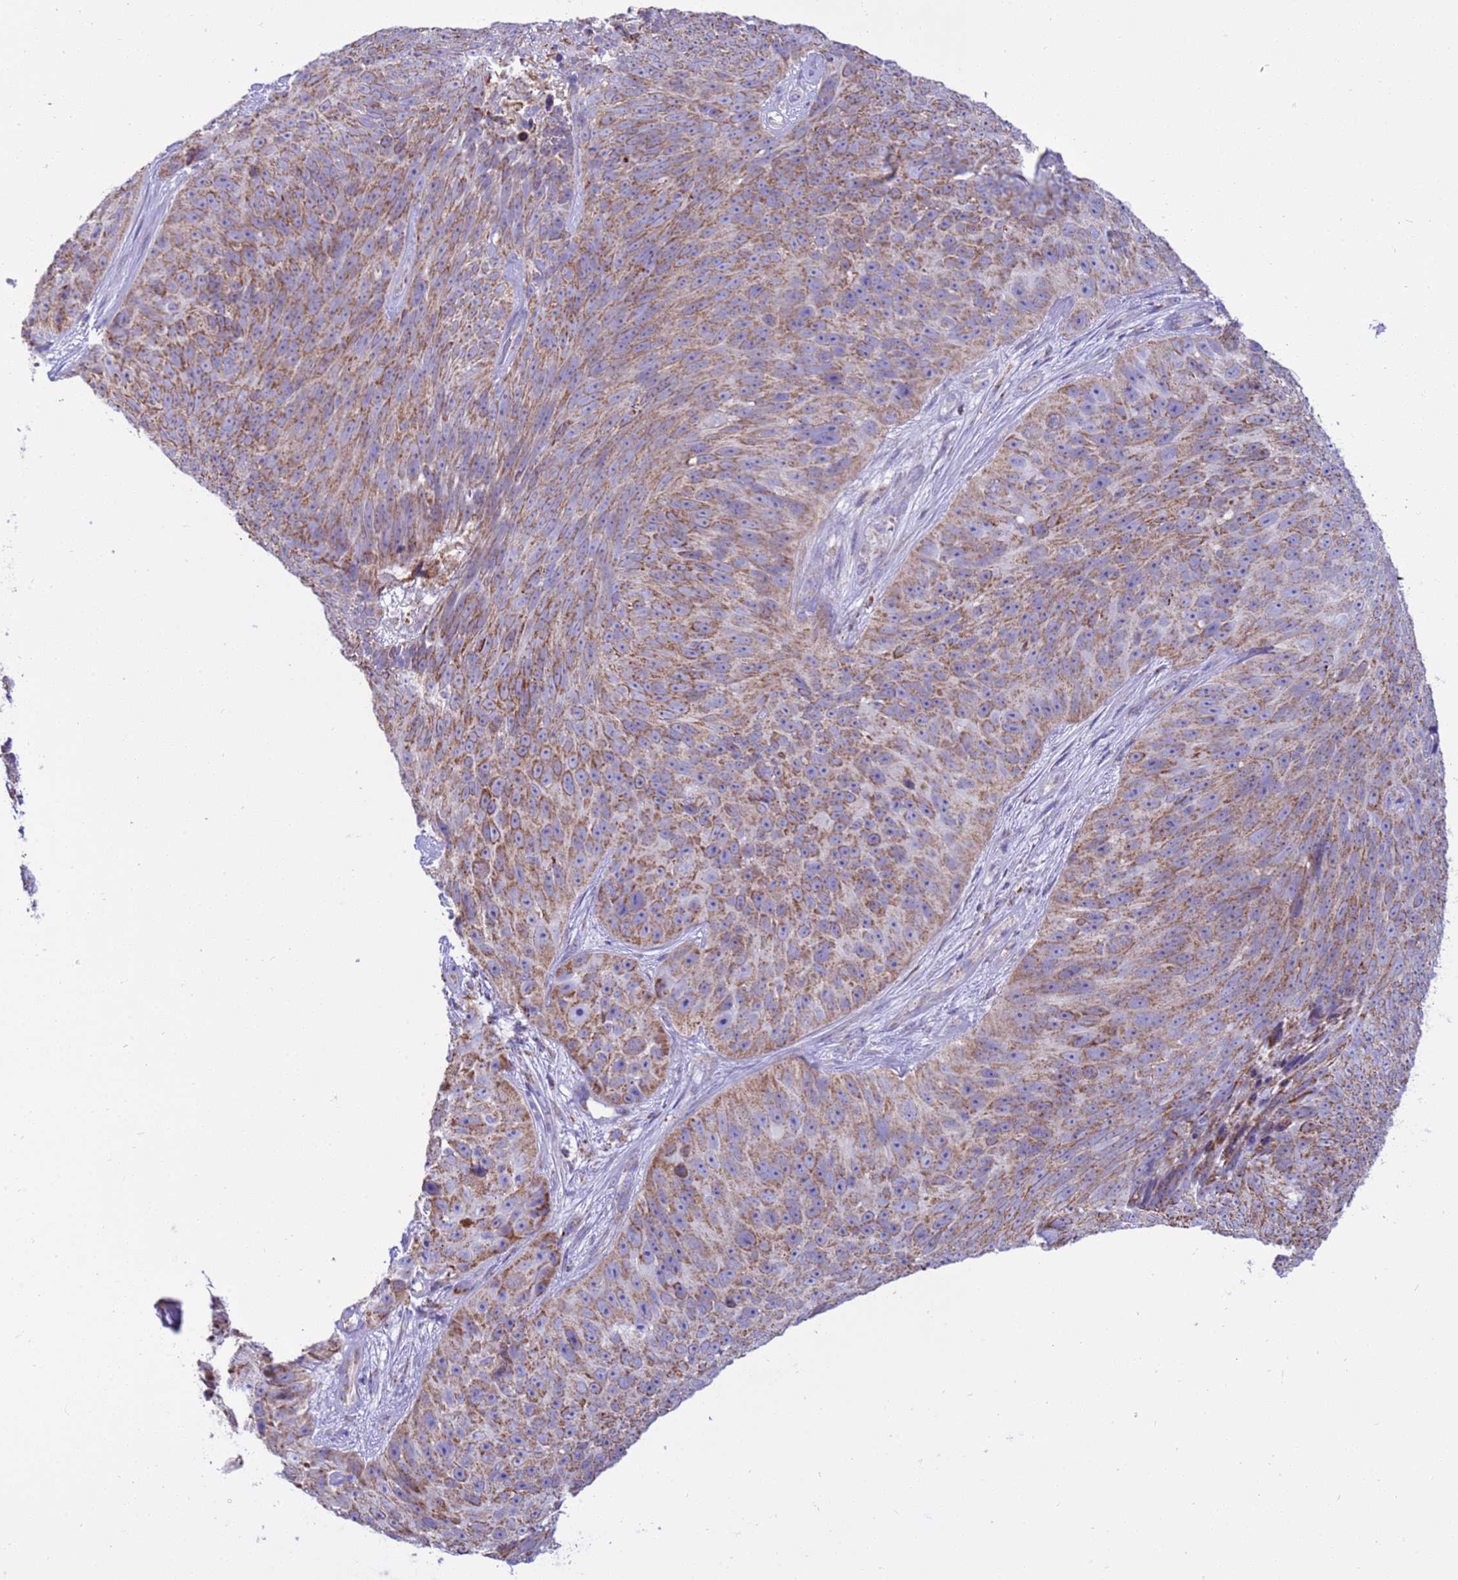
{"staining": {"intensity": "moderate", "quantity": "25%-75%", "location": "cytoplasmic/membranous"}, "tissue": "skin cancer", "cell_type": "Tumor cells", "image_type": "cancer", "snomed": [{"axis": "morphology", "description": "Squamous cell carcinoma, NOS"}, {"axis": "topography", "description": "Skin"}], "caption": "Protein expression analysis of human skin cancer (squamous cell carcinoma) reveals moderate cytoplasmic/membranous staining in about 25%-75% of tumor cells.", "gene": "RNF165", "patient": {"sex": "female", "age": 87}}